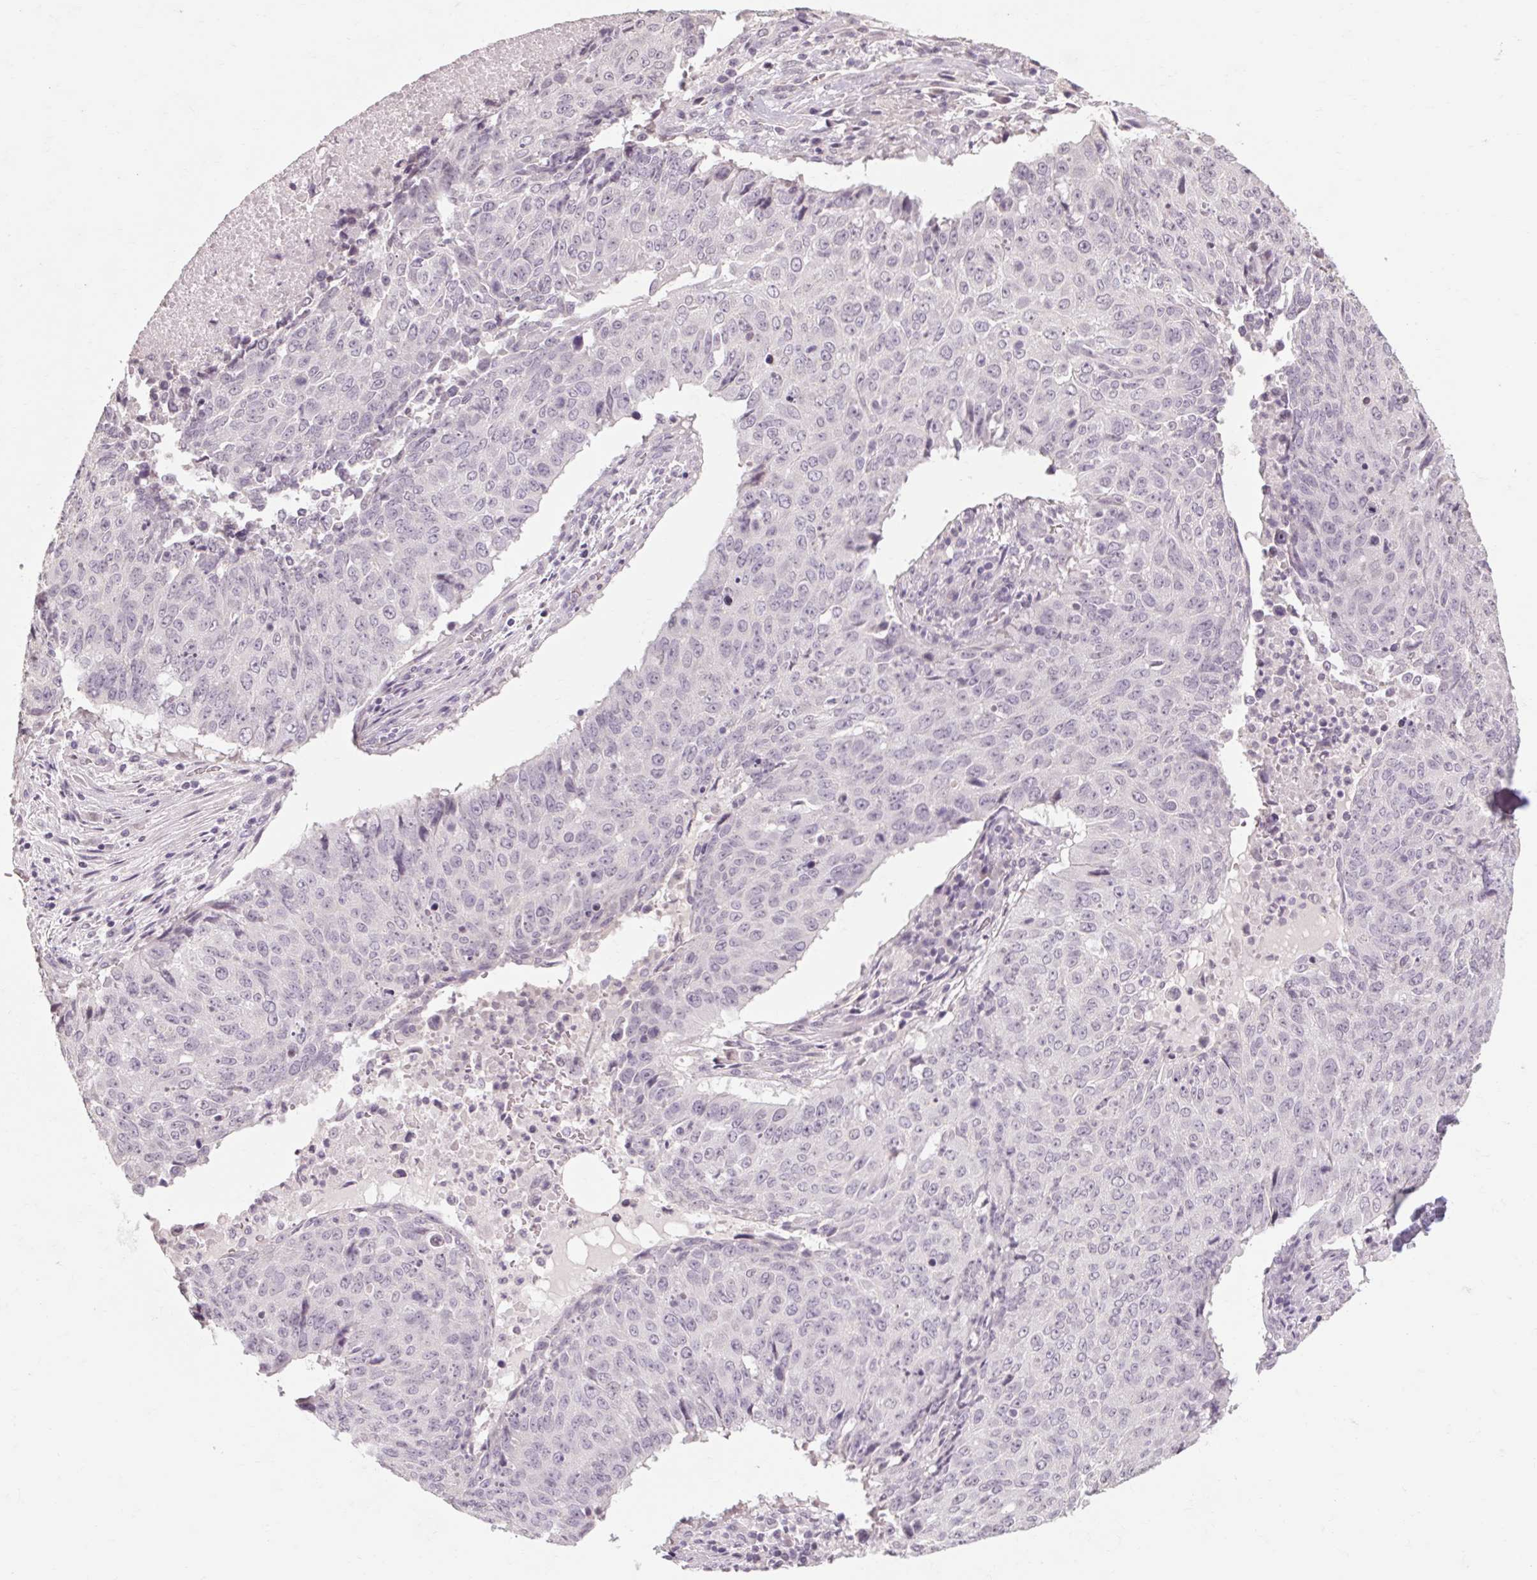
{"staining": {"intensity": "negative", "quantity": "none", "location": "none"}, "tissue": "lung cancer", "cell_type": "Tumor cells", "image_type": "cancer", "snomed": [{"axis": "morphology", "description": "Normal tissue, NOS"}, {"axis": "morphology", "description": "Squamous cell carcinoma, NOS"}, {"axis": "topography", "description": "Bronchus"}, {"axis": "topography", "description": "Lung"}], "caption": "Lung squamous cell carcinoma was stained to show a protein in brown. There is no significant positivity in tumor cells. (DAB (3,3'-diaminobenzidine) IHC visualized using brightfield microscopy, high magnification).", "gene": "POMC", "patient": {"sex": "male", "age": 64}}